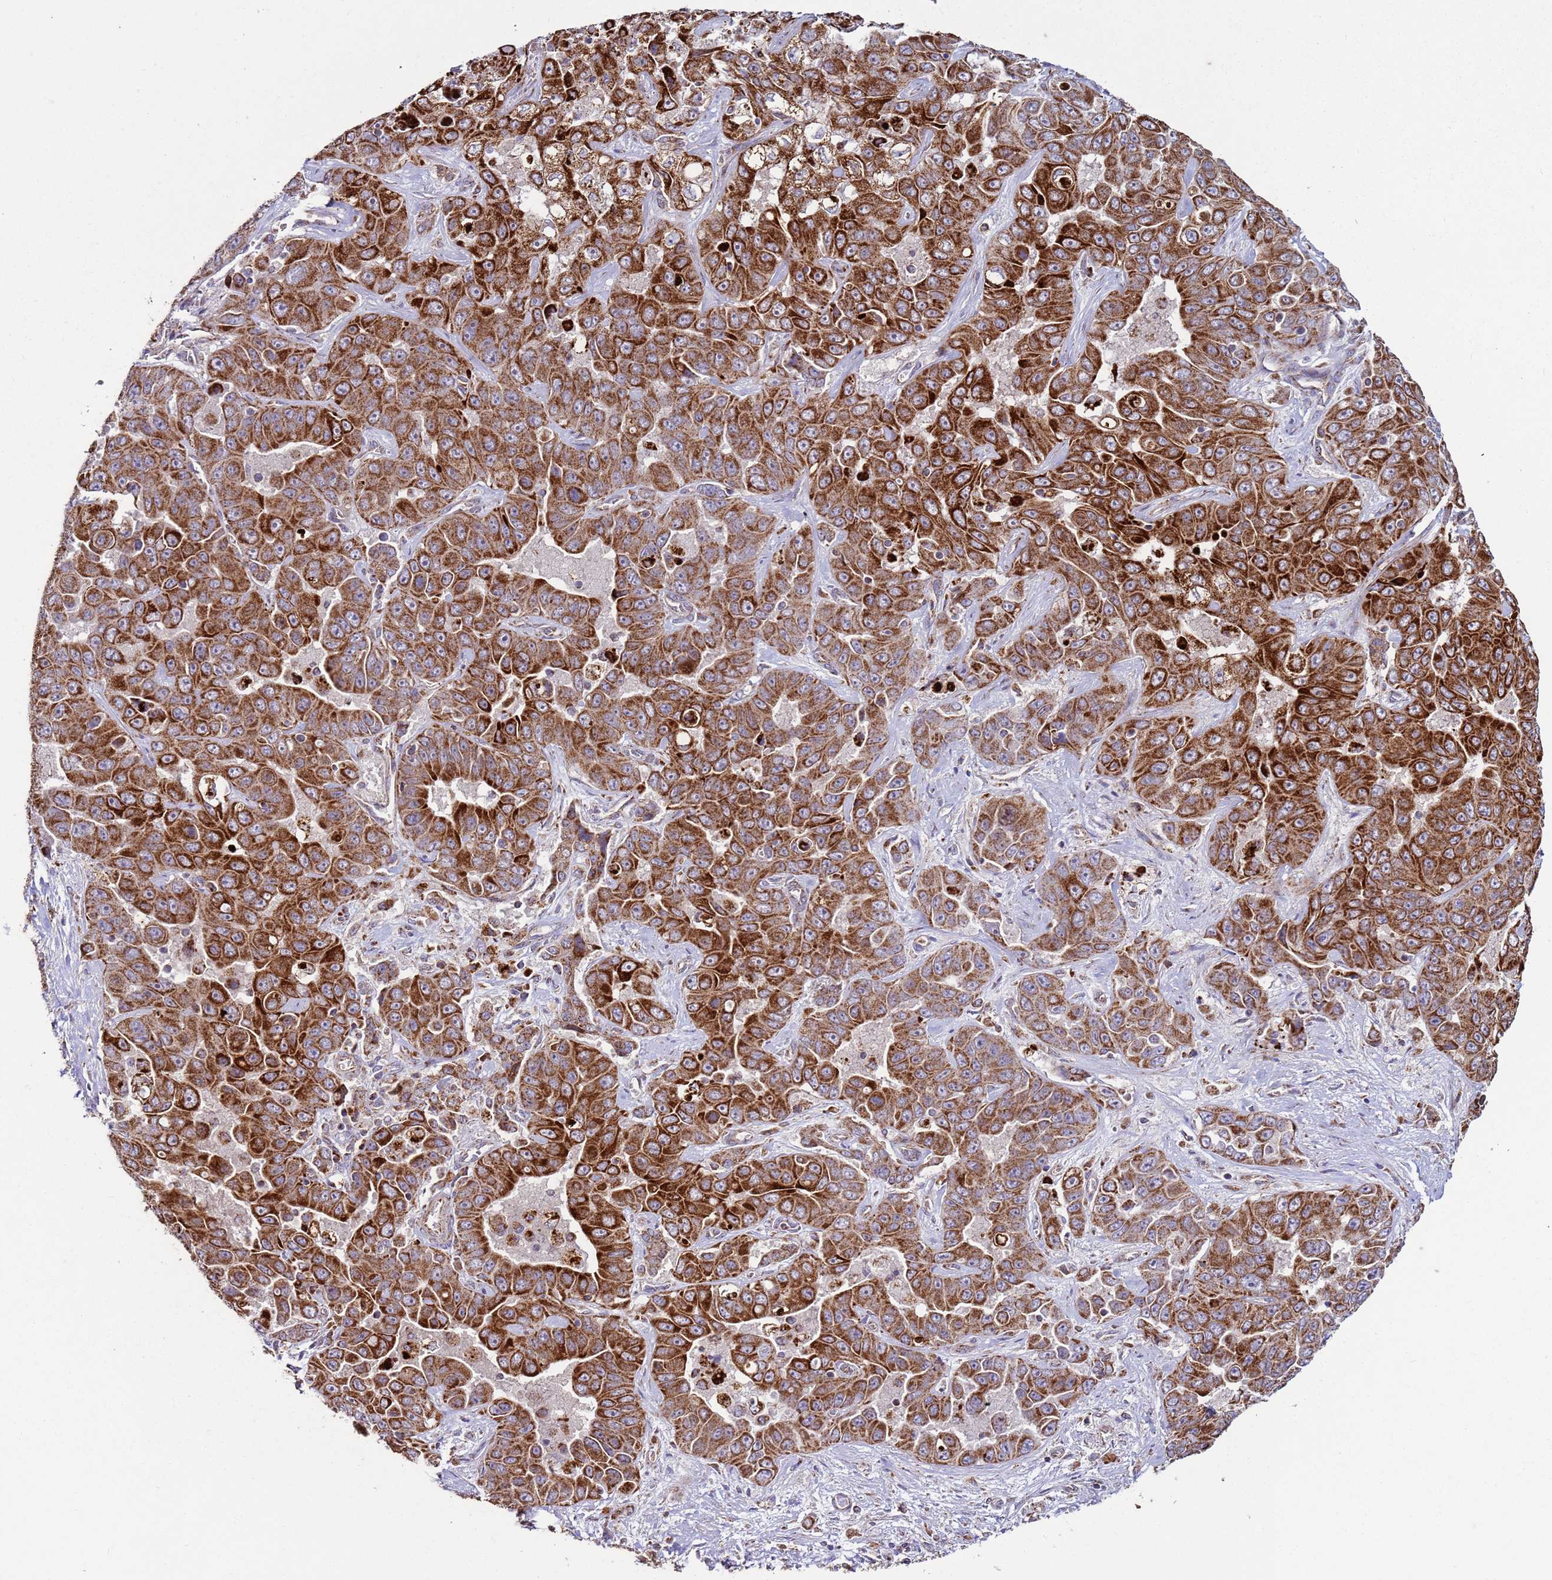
{"staining": {"intensity": "strong", "quantity": ">75%", "location": "cytoplasmic/membranous"}, "tissue": "liver cancer", "cell_type": "Tumor cells", "image_type": "cancer", "snomed": [{"axis": "morphology", "description": "Cholangiocarcinoma"}, {"axis": "topography", "description": "Liver"}], "caption": "This histopathology image shows immunohistochemistry (IHC) staining of human liver cancer (cholangiocarcinoma), with high strong cytoplasmic/membranous positivity in about >75% of tumor cells.", "gene": "FBXO33", "patient": {"sex": "female", "age": 52}}